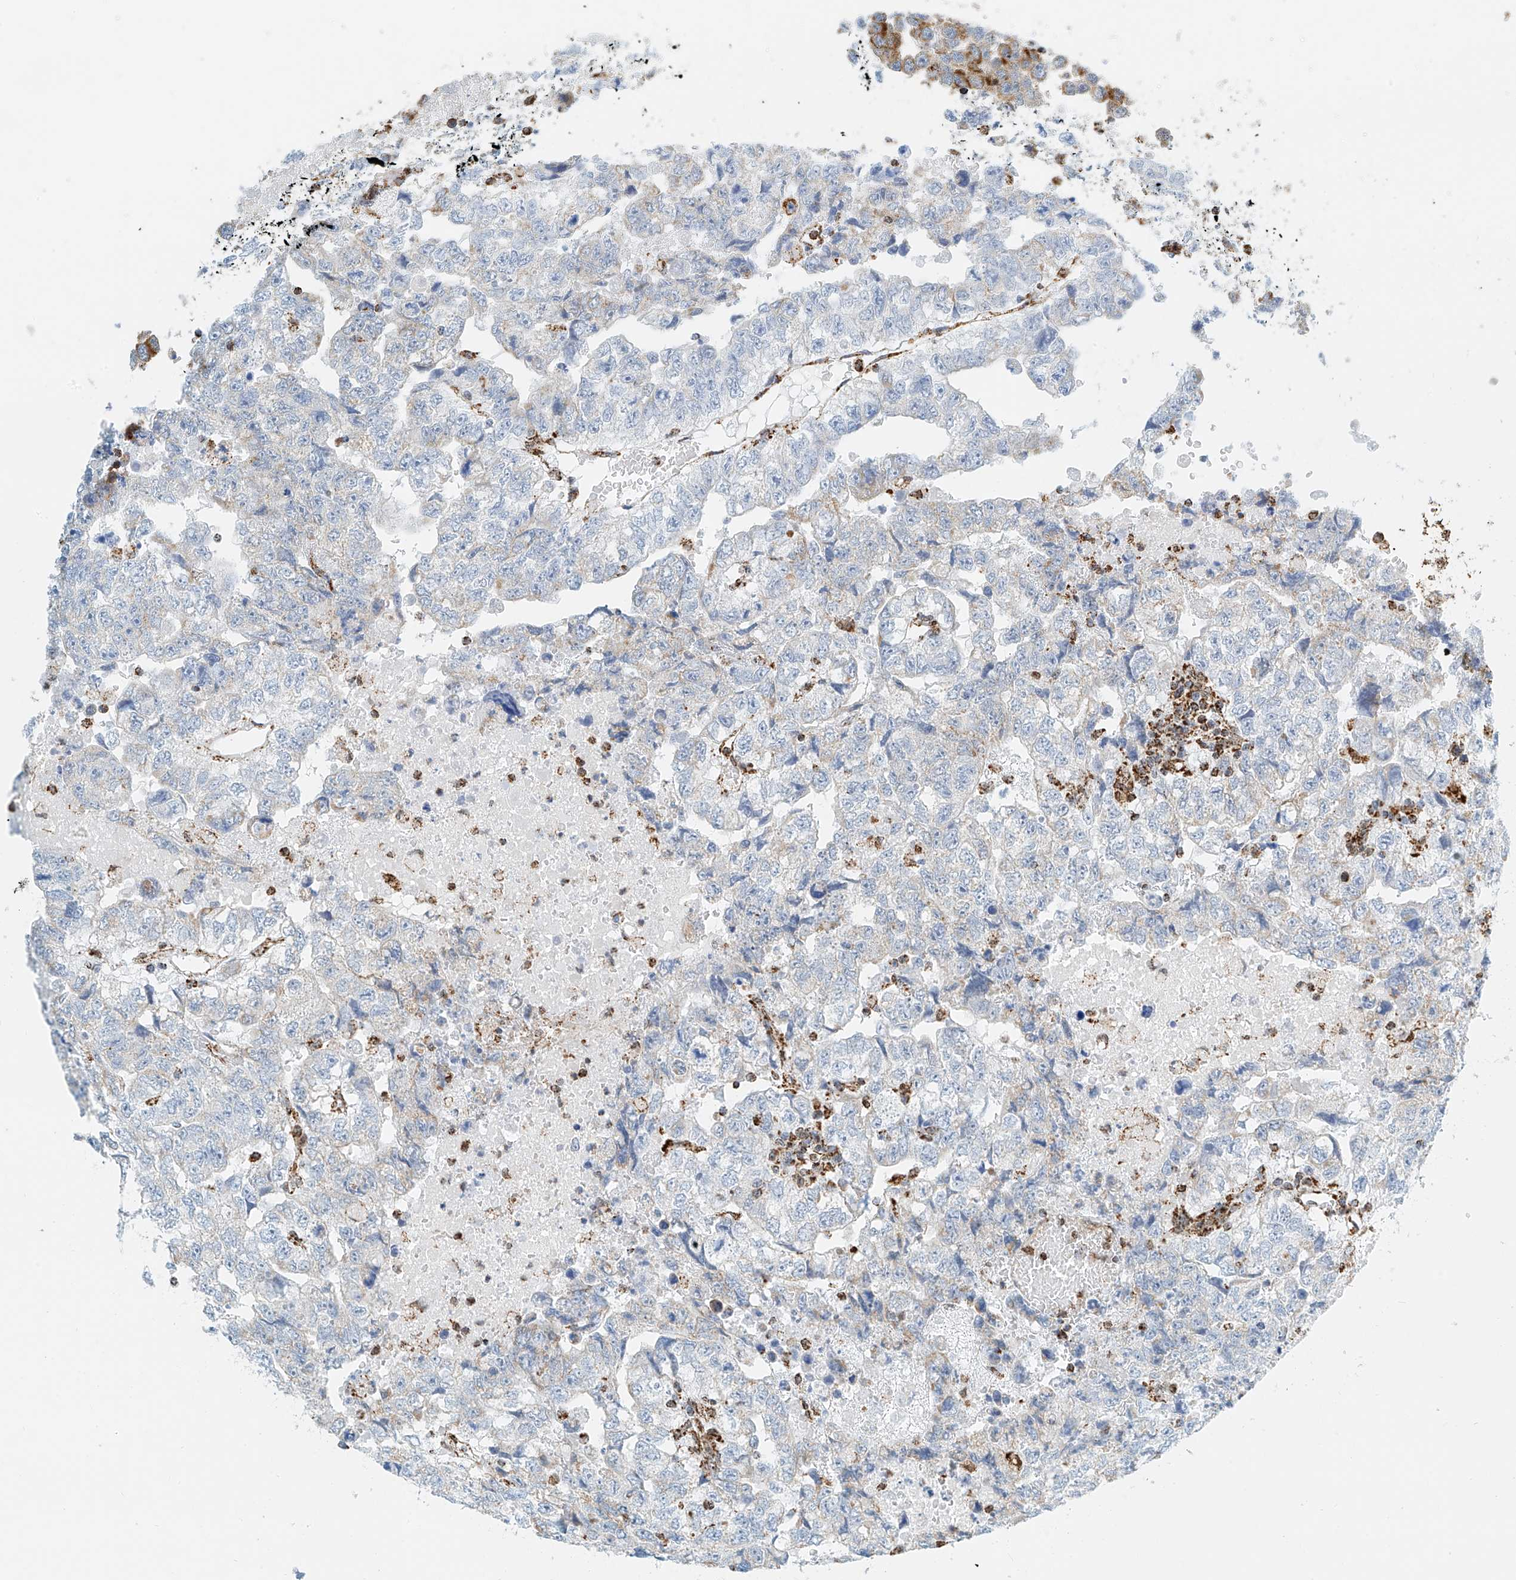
{"staining": {"intensity": "negative", "quantity": "none", "location": "none"}, "tissue": "testis cancer", "cell_type": "Tumor cells", "image_type": "cancer", "snomed": [{"axis": "morphology", "description": "Carcinoma, Embryonal, NOS"}, {"axis": "topography", "description": "Testis"}], "caption": "This is a micrograph of immunohistochemistry (IHC) staining of embryonal carcinoma (testis), which shows no staining in tumor cells.", "gene": "PPA2", "patient": {"sex": "male", "age": 36}}